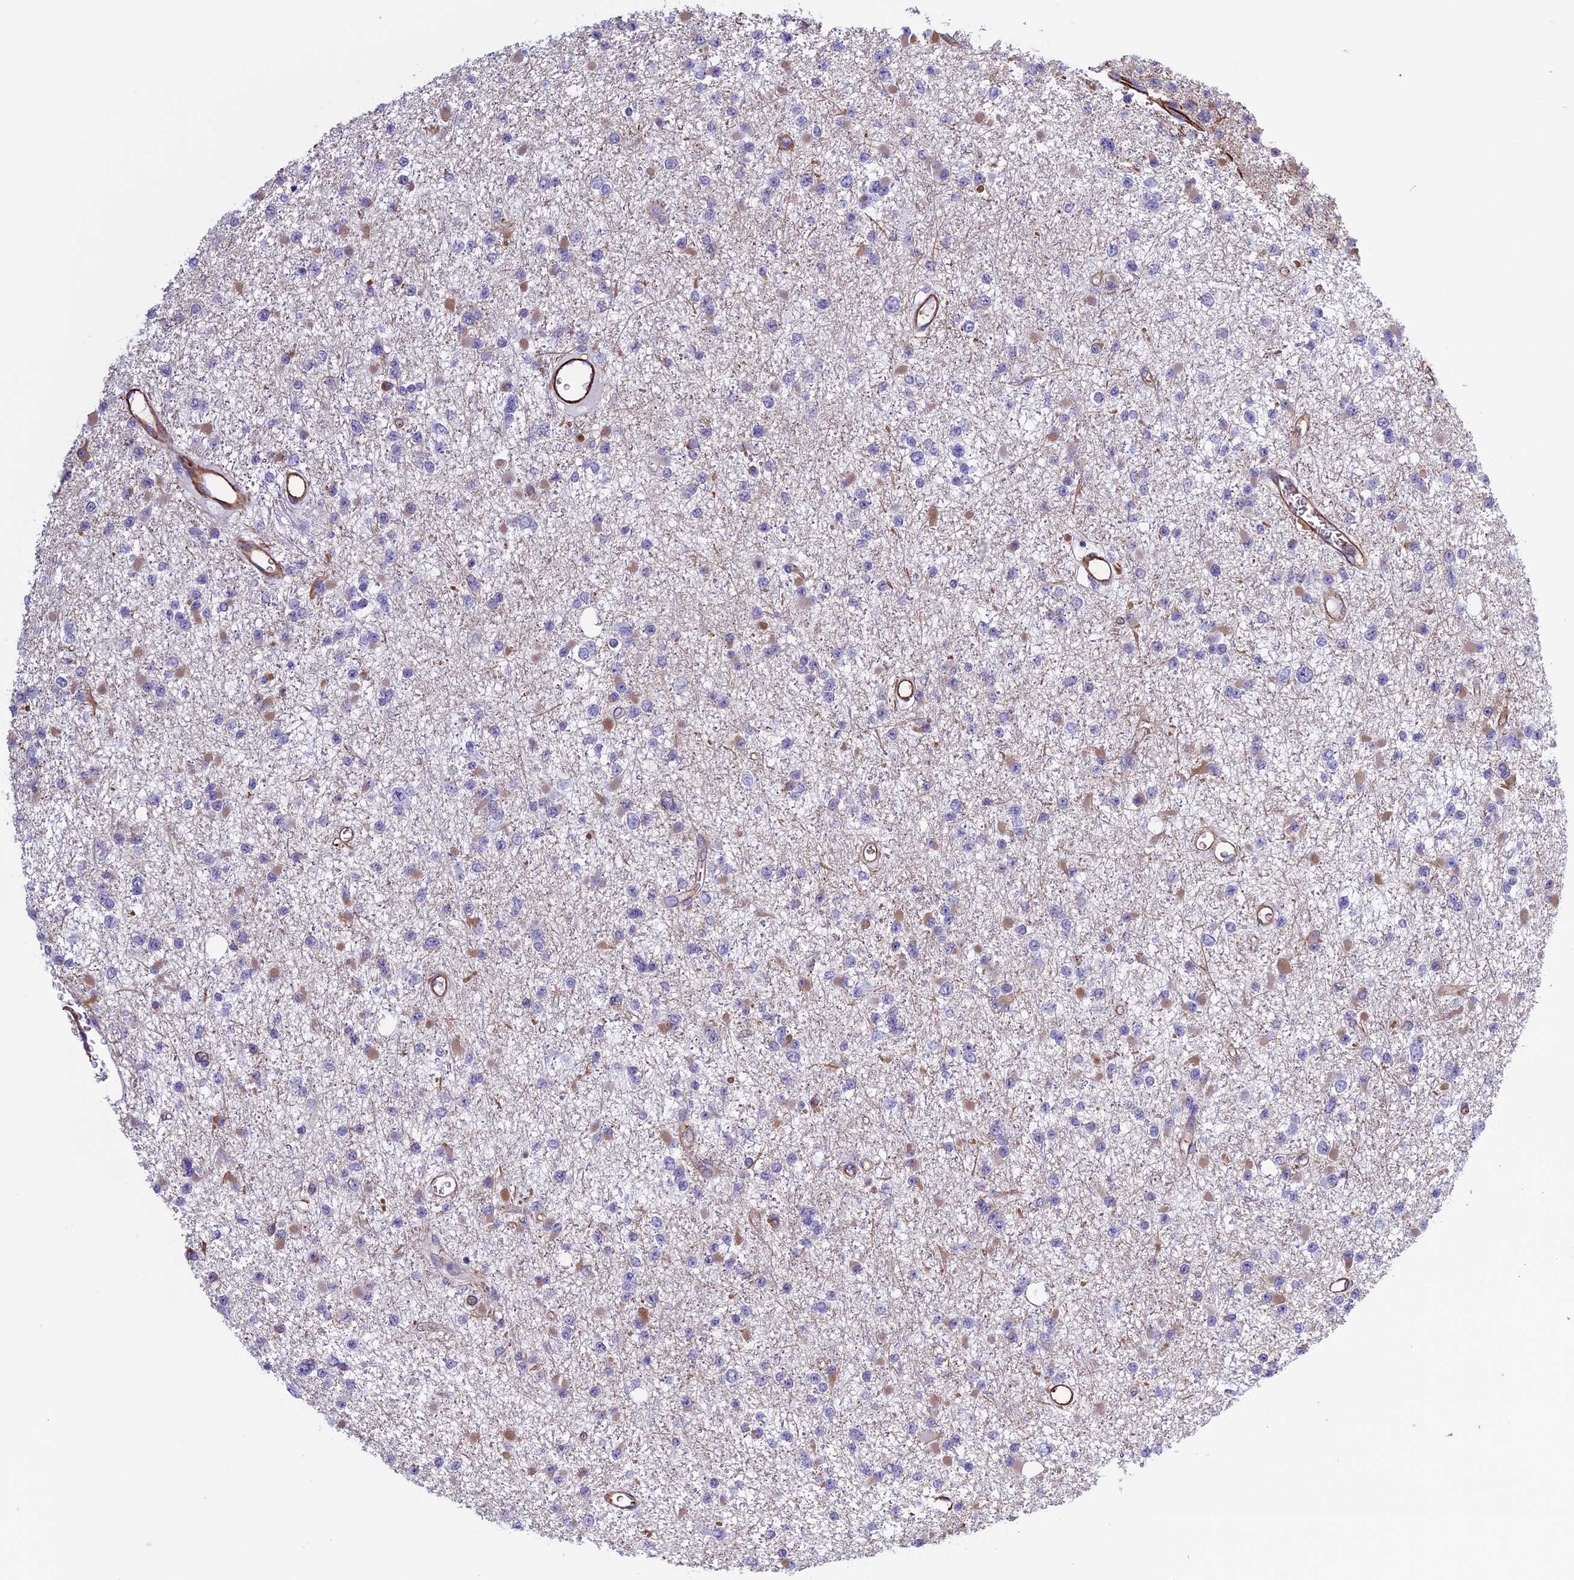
{"staining": {"intensity": "negative", "quantity": "none", "location": "none"}, "tissue": "glioma", "cell_type": "Tumor cells", "image_type": "cancer", "snomed": [{"axis": "morphology", "description": "Glioma, malignant, Low grade"}, {"axis": "topography", "description": "Brain"}], "caption": "Immunohistochemical staining of human malignant low-grade glioma reveals no significant expression in tumor cells.", "gene": "ANGPTL2", "patient": {"sex": "female", "age": 22}}